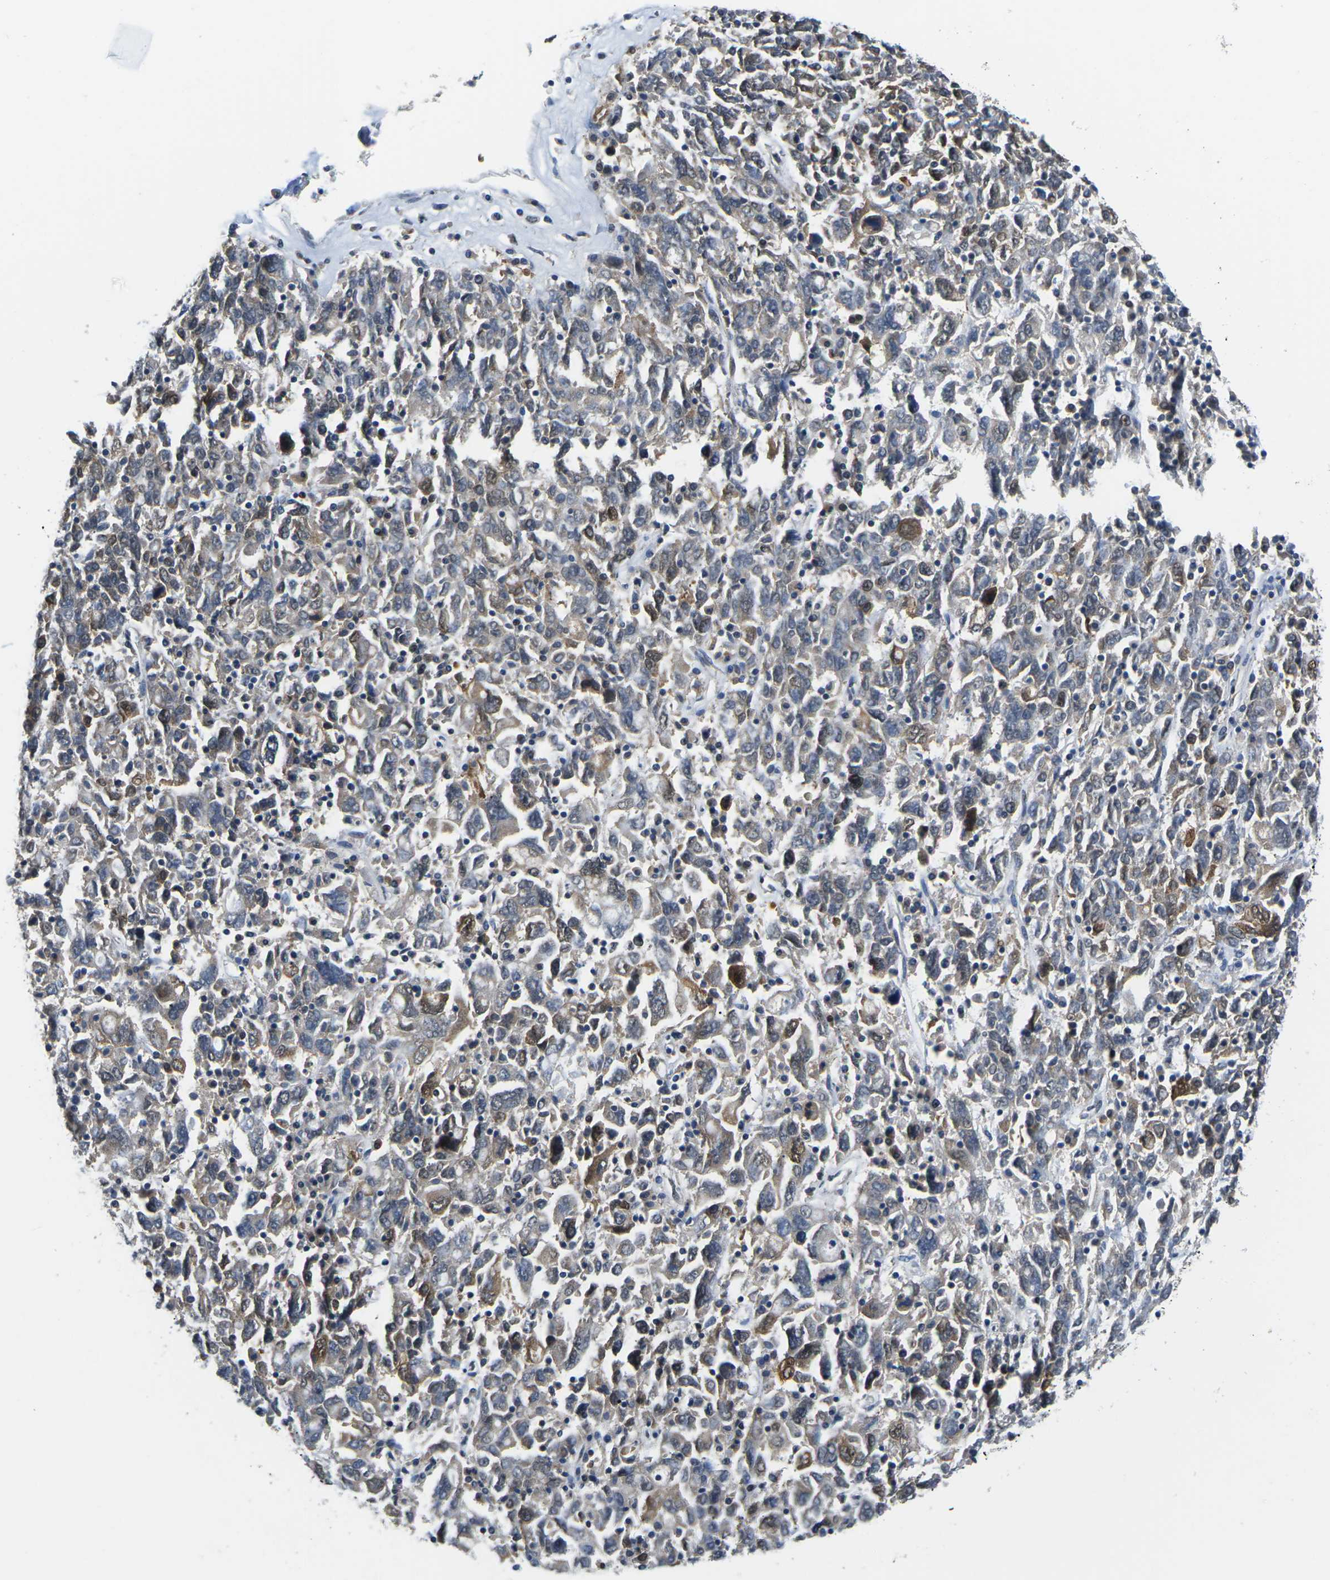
{"staining": {"intensity": "moderate", "quantity": "25%-75%", "location": "cytoplasmic/membranous,nuclear"}, "tissue": "ovarian cancer", "cell_type": "Tumor cells", "image_type": "cancer", "snomed": [{"axis": "morphology", "description": "Carcinoma, endometroid"}, {"axis": "topography", "description": "Ovary"}], "caption": "Ovarian cancer stained for a protein reveals moderate cytoplasmic/membranous and nuclear positivity in tumor cells. (brown staining indicates protein expression, while blue staining denotes nuclei).", "gene": "UBA7", "patient": {"sex": "female", "age": 62}}